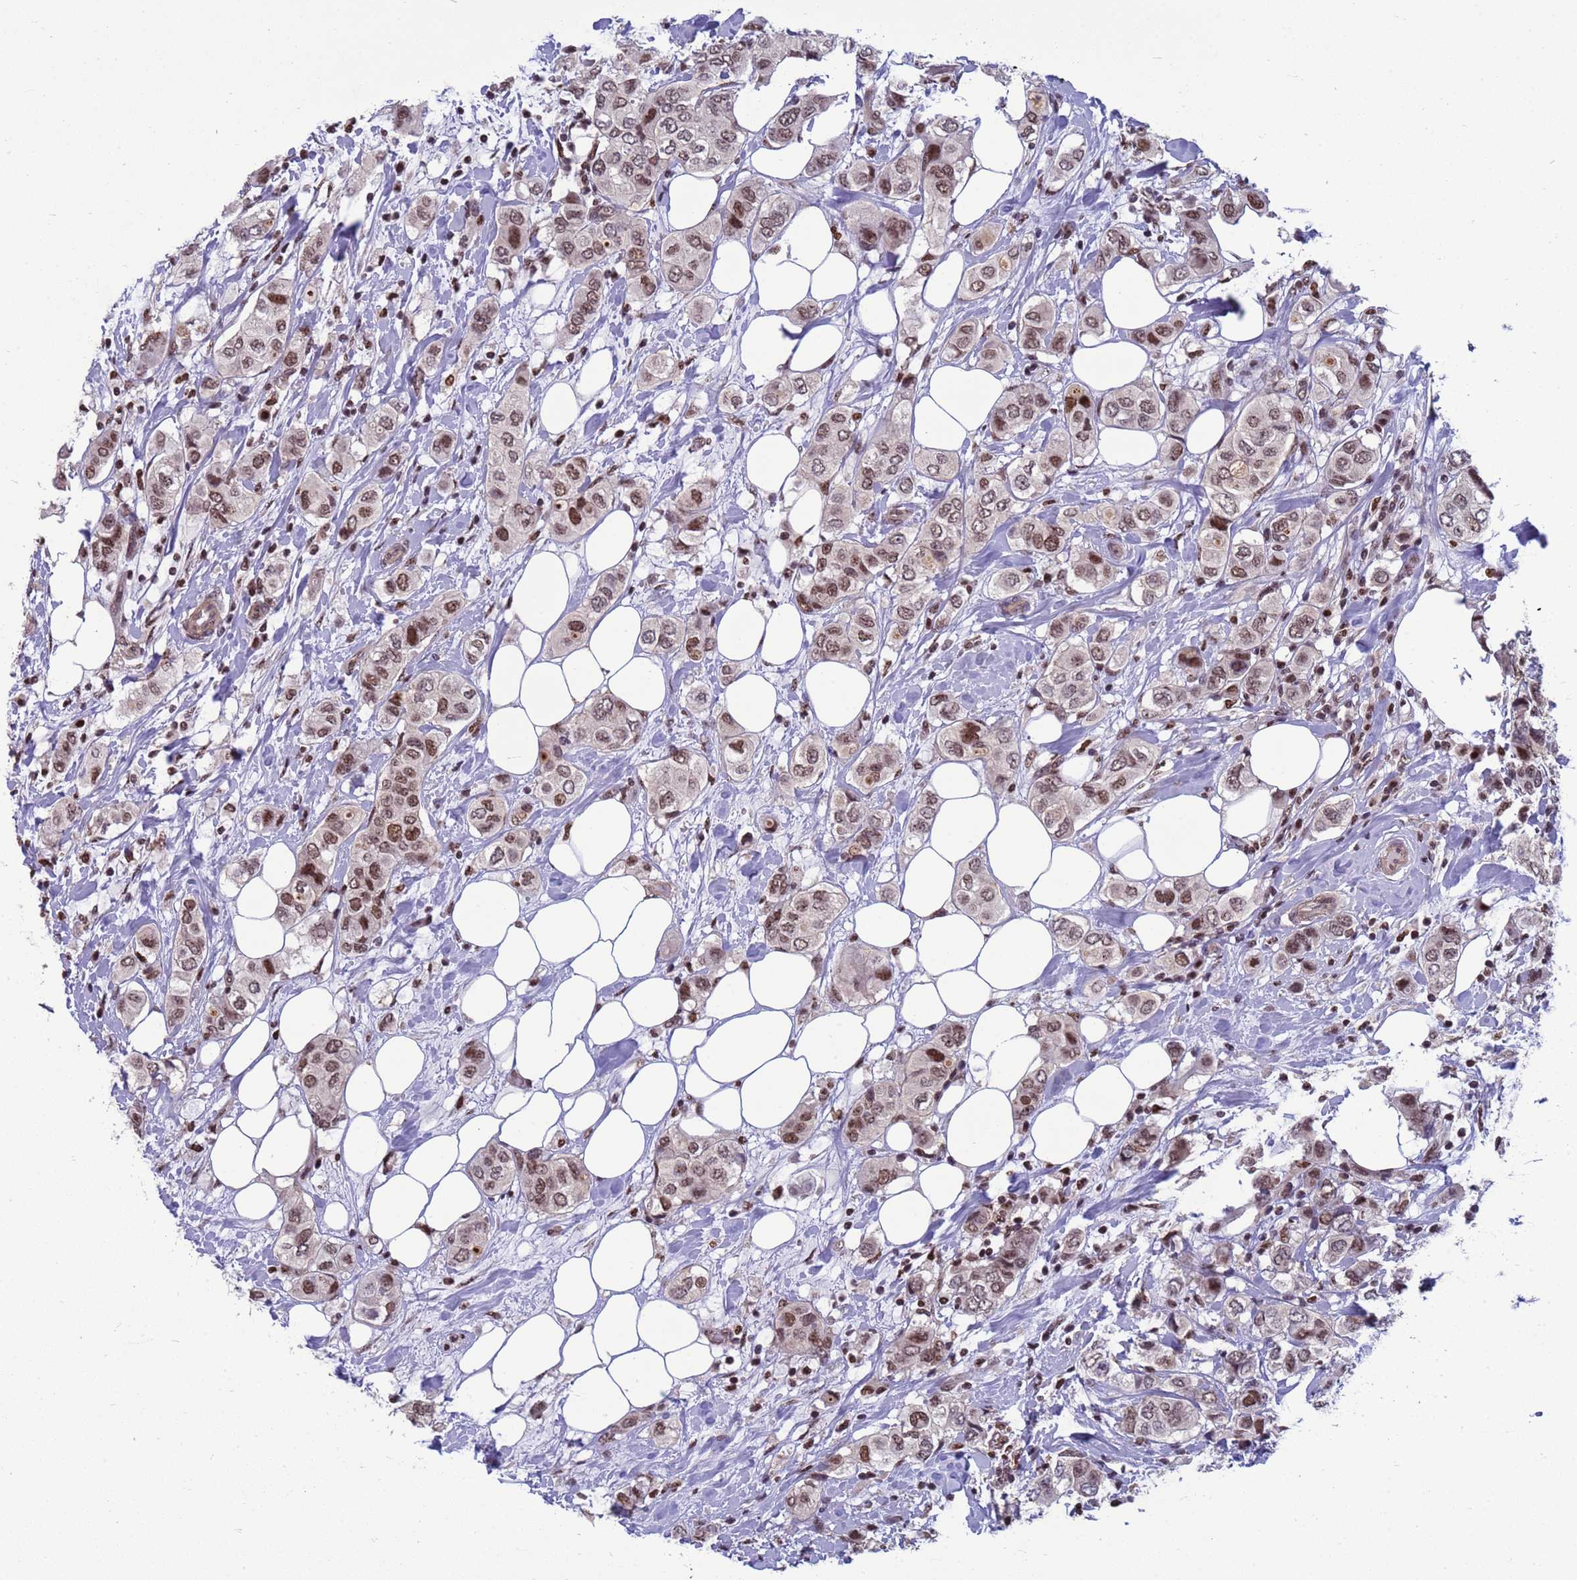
{"staining": {"intensity": "moderate", "quantity": ">75%", "location": "nuclear"}, "tissue": "breast cancer", "cell_type": "Tumor cells", "image_type": "cancer", "snomed": [{"axis": "morphology", "description": "Lobular carcinoma"}, {"axis": "topography", "description": "Breast"}], "caption": "Breast cancer tissue reveals moderate nuclear expression in approximately >75% of tumor cells, visualized by immunohistochemistry. (DAB (3,3'-diaminobenzidine) = brown stain, brightfield microscopy at high magnification).", "gene": "NSL1", "patient": {"sex": "female", "age": 51}}